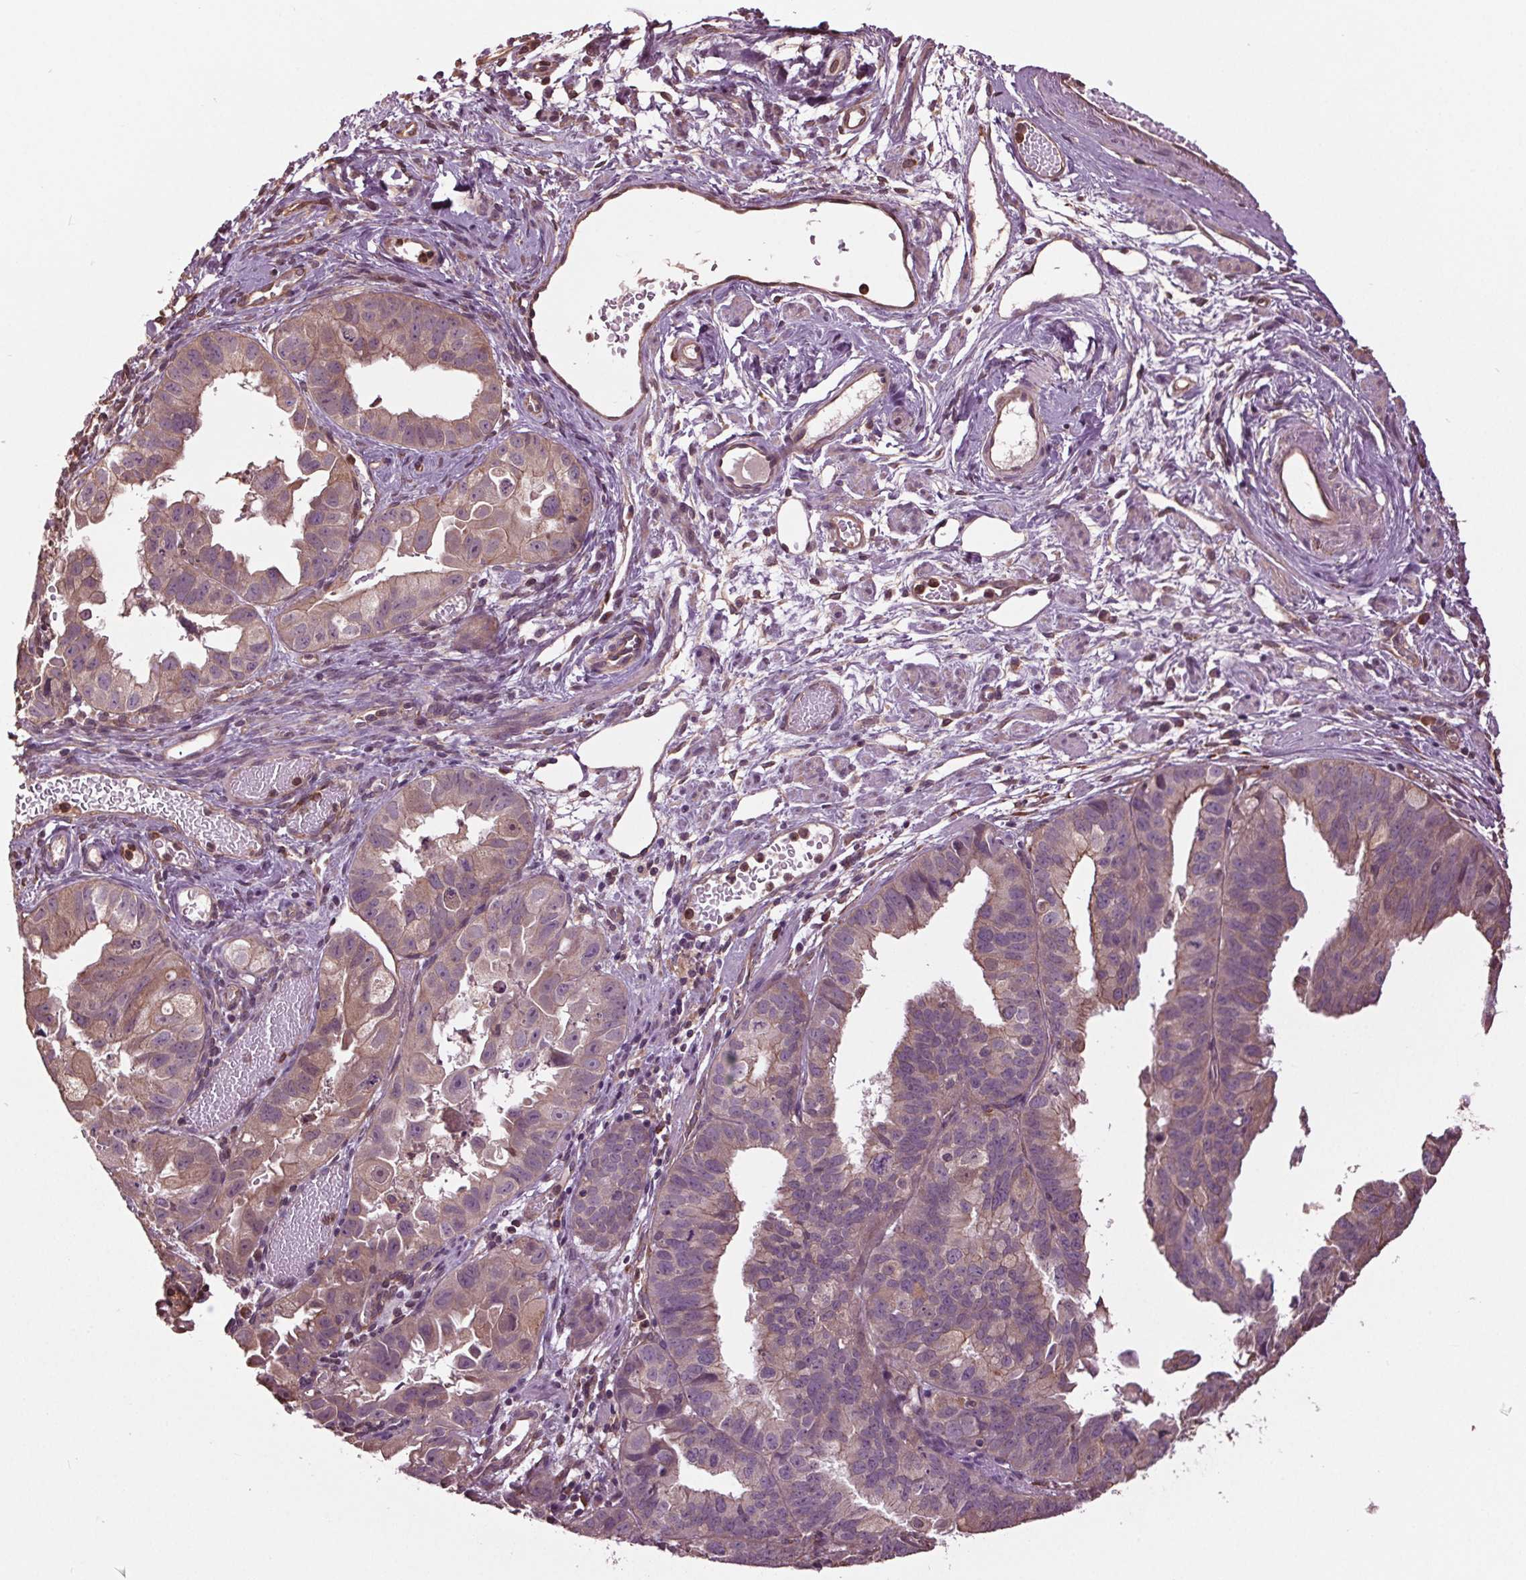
{"staining": {"intensity": "weak", "quantity": "25%-75%", "location": "cytoplasmic/membranous"}, "tissue": "ovarian cancer", "cell_type": "Tumor cells", "image_type": "cancer", "snomed": [{"axis": "morphology", "description": "Carcinoma, endometroid"}, {"axis": "topography", "description": "Ovary"}], "caption": "Ovarian endometroid carcinoma stained with IHC demonstrates weak cytoplasmic/membranous staining in about 25%-75% of tumor cells. (brown staining indicates protein expression, while blue staining denotes nuclei).", "gene": "RNPEP", "patient": {"sex": "female", "age": 85}}